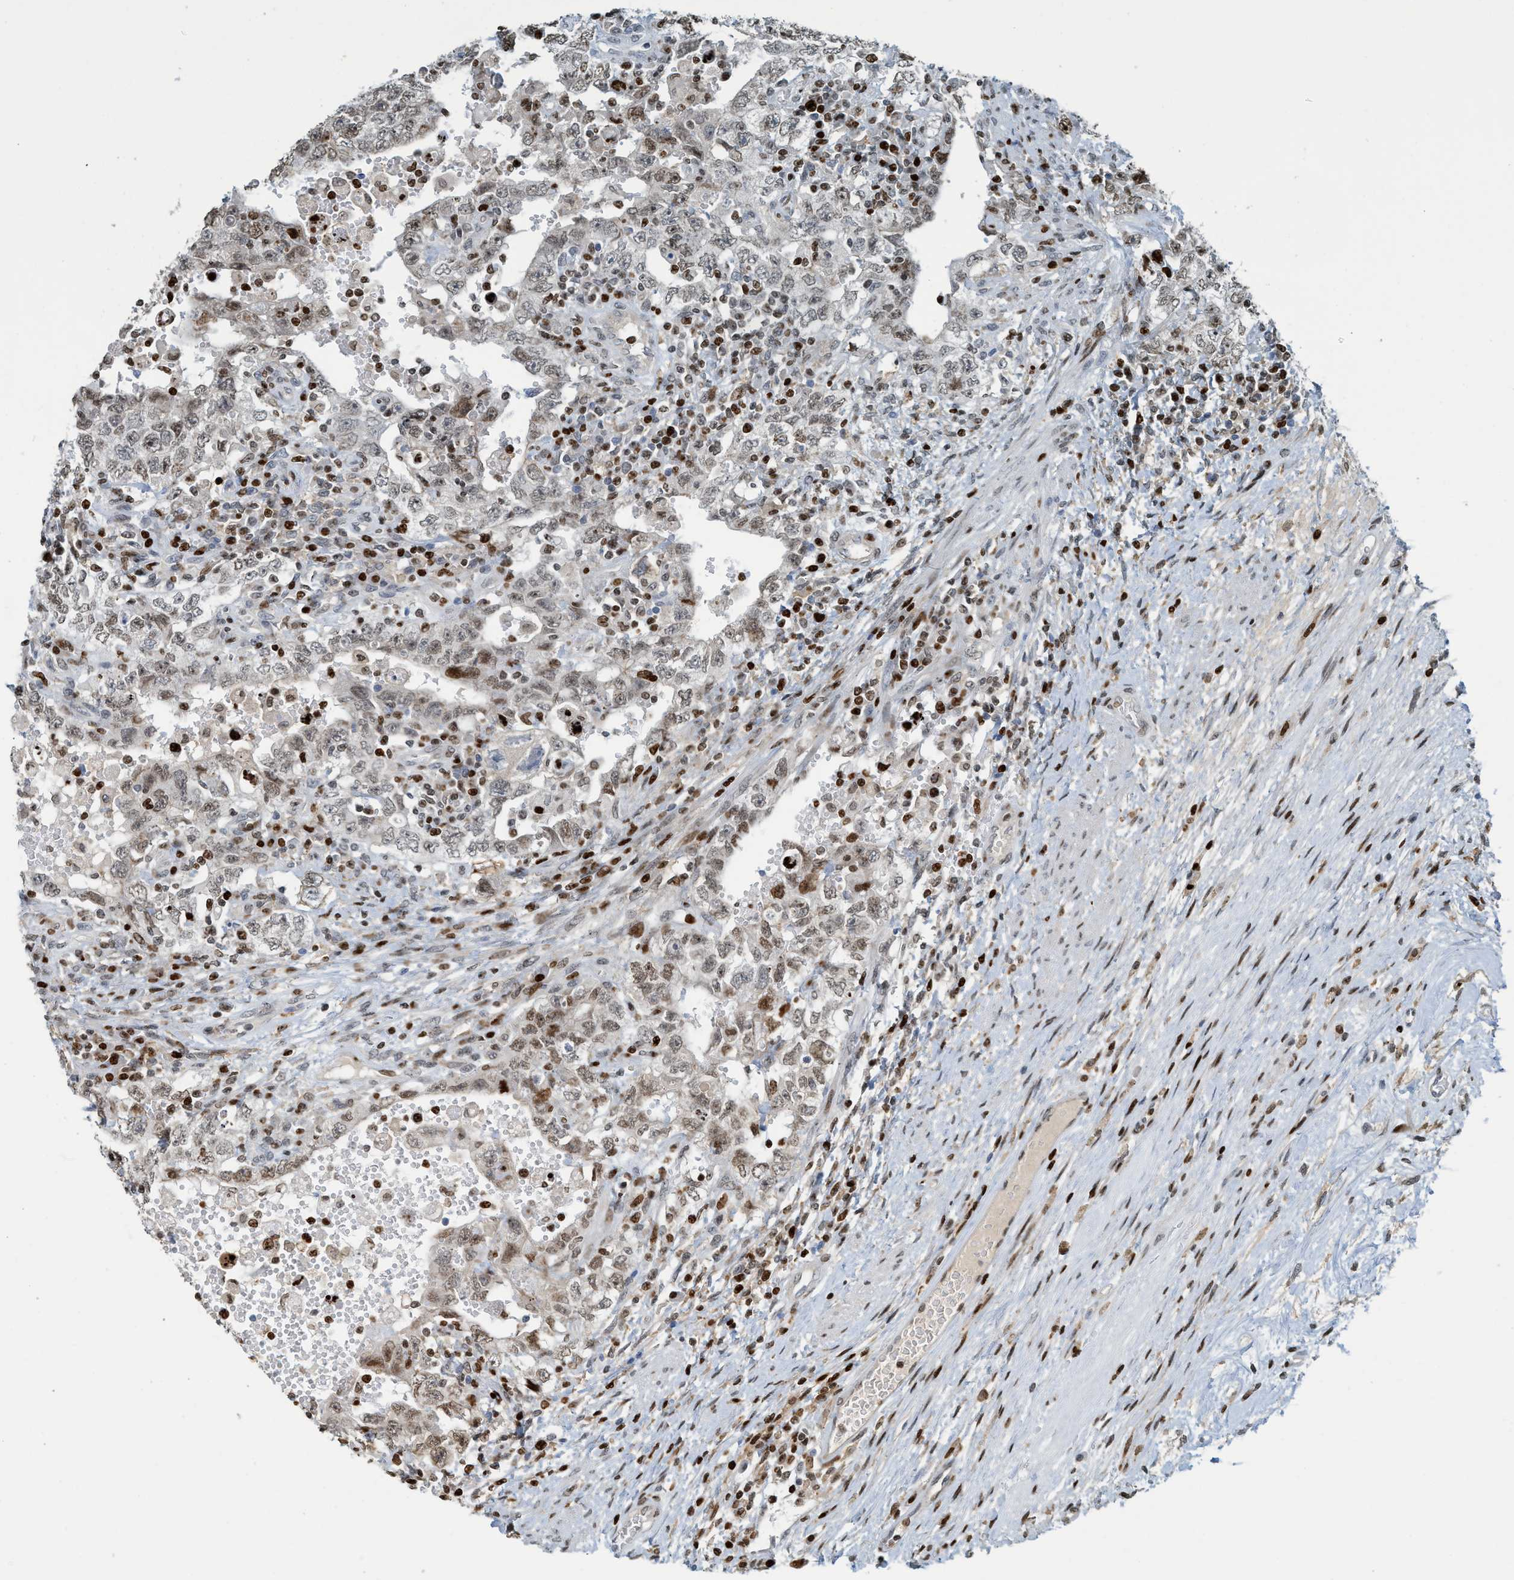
{"staining": {"intensity": "moderate", "quantity": "25%-75%", "location": "nuclear"}, "tissue": "testis cancer", "cell_type": "Tumor cells", "image_type": "cancer", "snomed": [{"axis": "morphology", "description": "Carcinoma, Embryonal, NOS"}, {"axis": "topography", "description": "Testis"}], "caption": "IHC of embryonal carcinoma (testis) exhibits medium levels of moderate nuclear expression in approximately 25%-75% of tumor cells.", "gene": "SH3D19", "patient": {"sex": "male", "age": 26}}